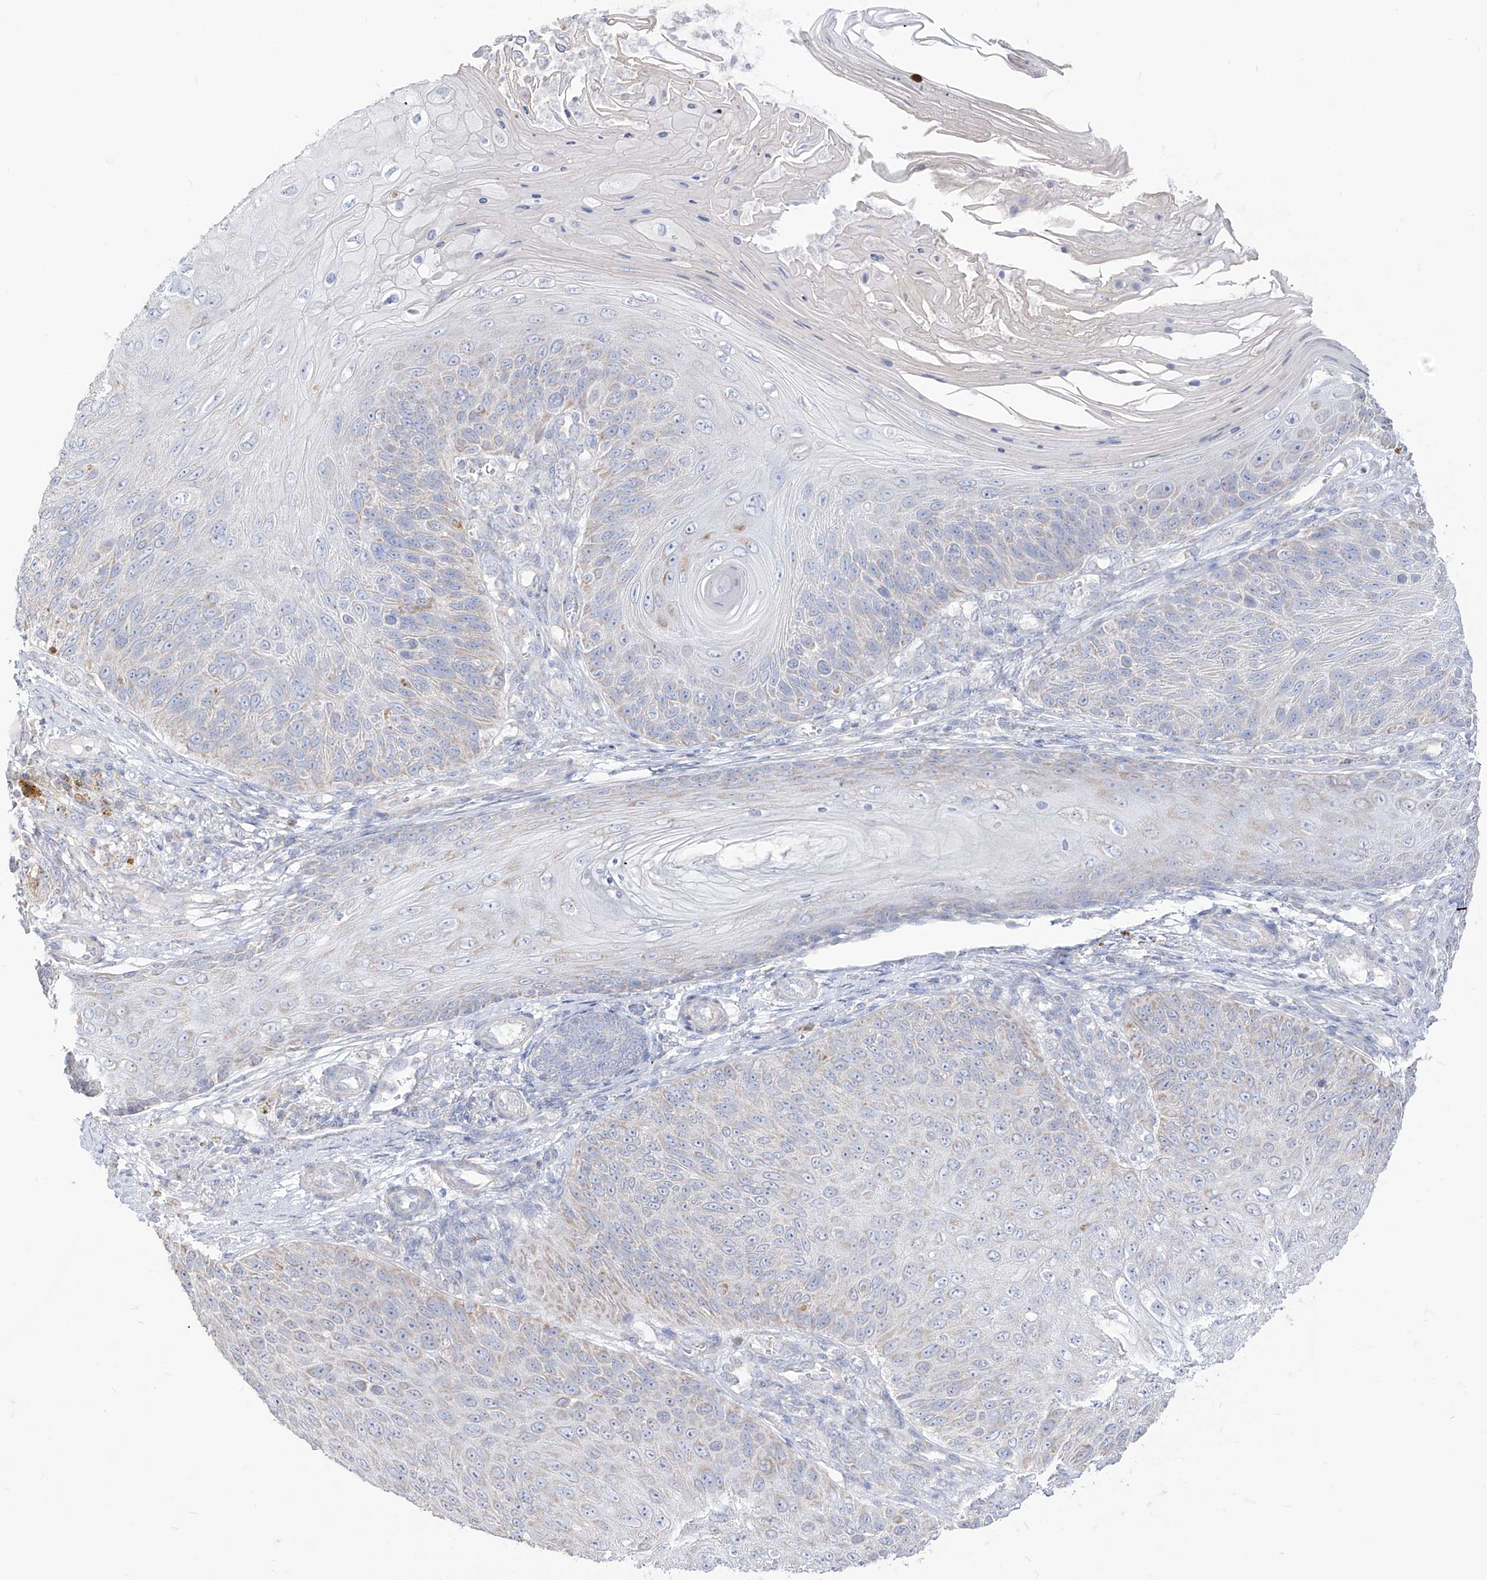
{"staining": {"intensity": "weak", "quantity": "<25%", "location": "cytoplasmic/membranous"}, "tissue": "skin cancer", "cell_type": "Tumor cells", "image_type": "cancer", "snomed": [{"axis": "morphology", "description": "Squamous cell carcinoma, NOS"}, {"axis": "topography", "description": "Skin"}], "caption": "Skin cancer (squamous cell carcinoma) was stained to show a protein in brown. There is no significant staining in tumor cells. The staining is performed using DAB brown chromogen with nuclei counter-stained in using hematoxylin.", "gene": "RCHY1", "patient": {"sex": "female", "age": 88}}